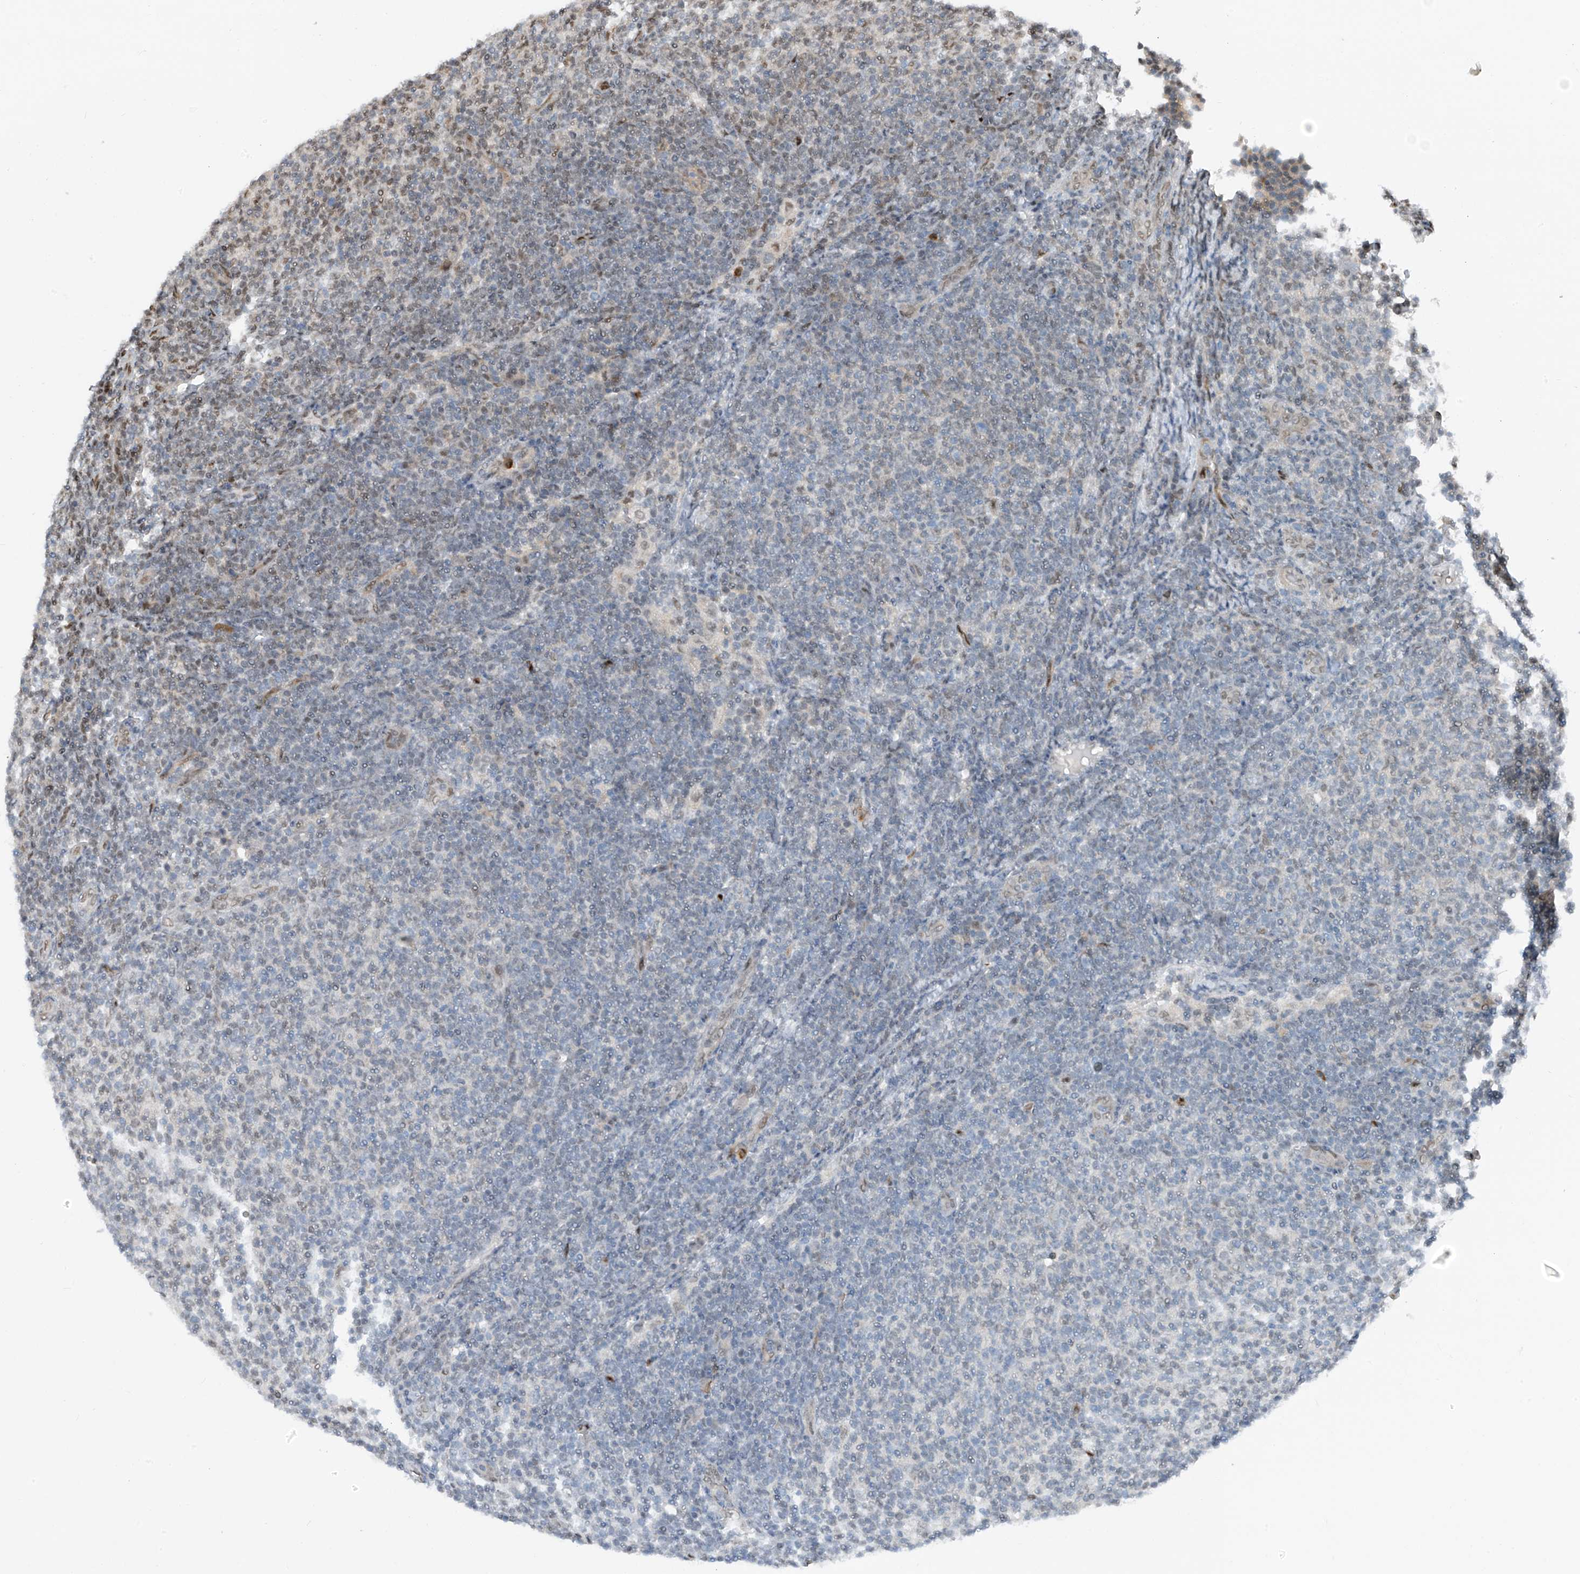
{"staining": {"intensity": "negative", "quantity": "none", "location": "none"}, "tissue": "lymphoma", "cell_type": "Tumor cells", "image_type": "cancer", "snomed": [{"axis": "morphology", "description": "Malignant lymphoma, non-Hodgkin's type, Low grade"}, {"axis": "topography", "description": "Lymph node"}], "caption": "Image shows no significant protein staining in tumor cells of malignant lymphoma, non-Hodgkin's type (low-grade).", "gene": "RBP7", "patient": {"sex": "male", "age": 66}}